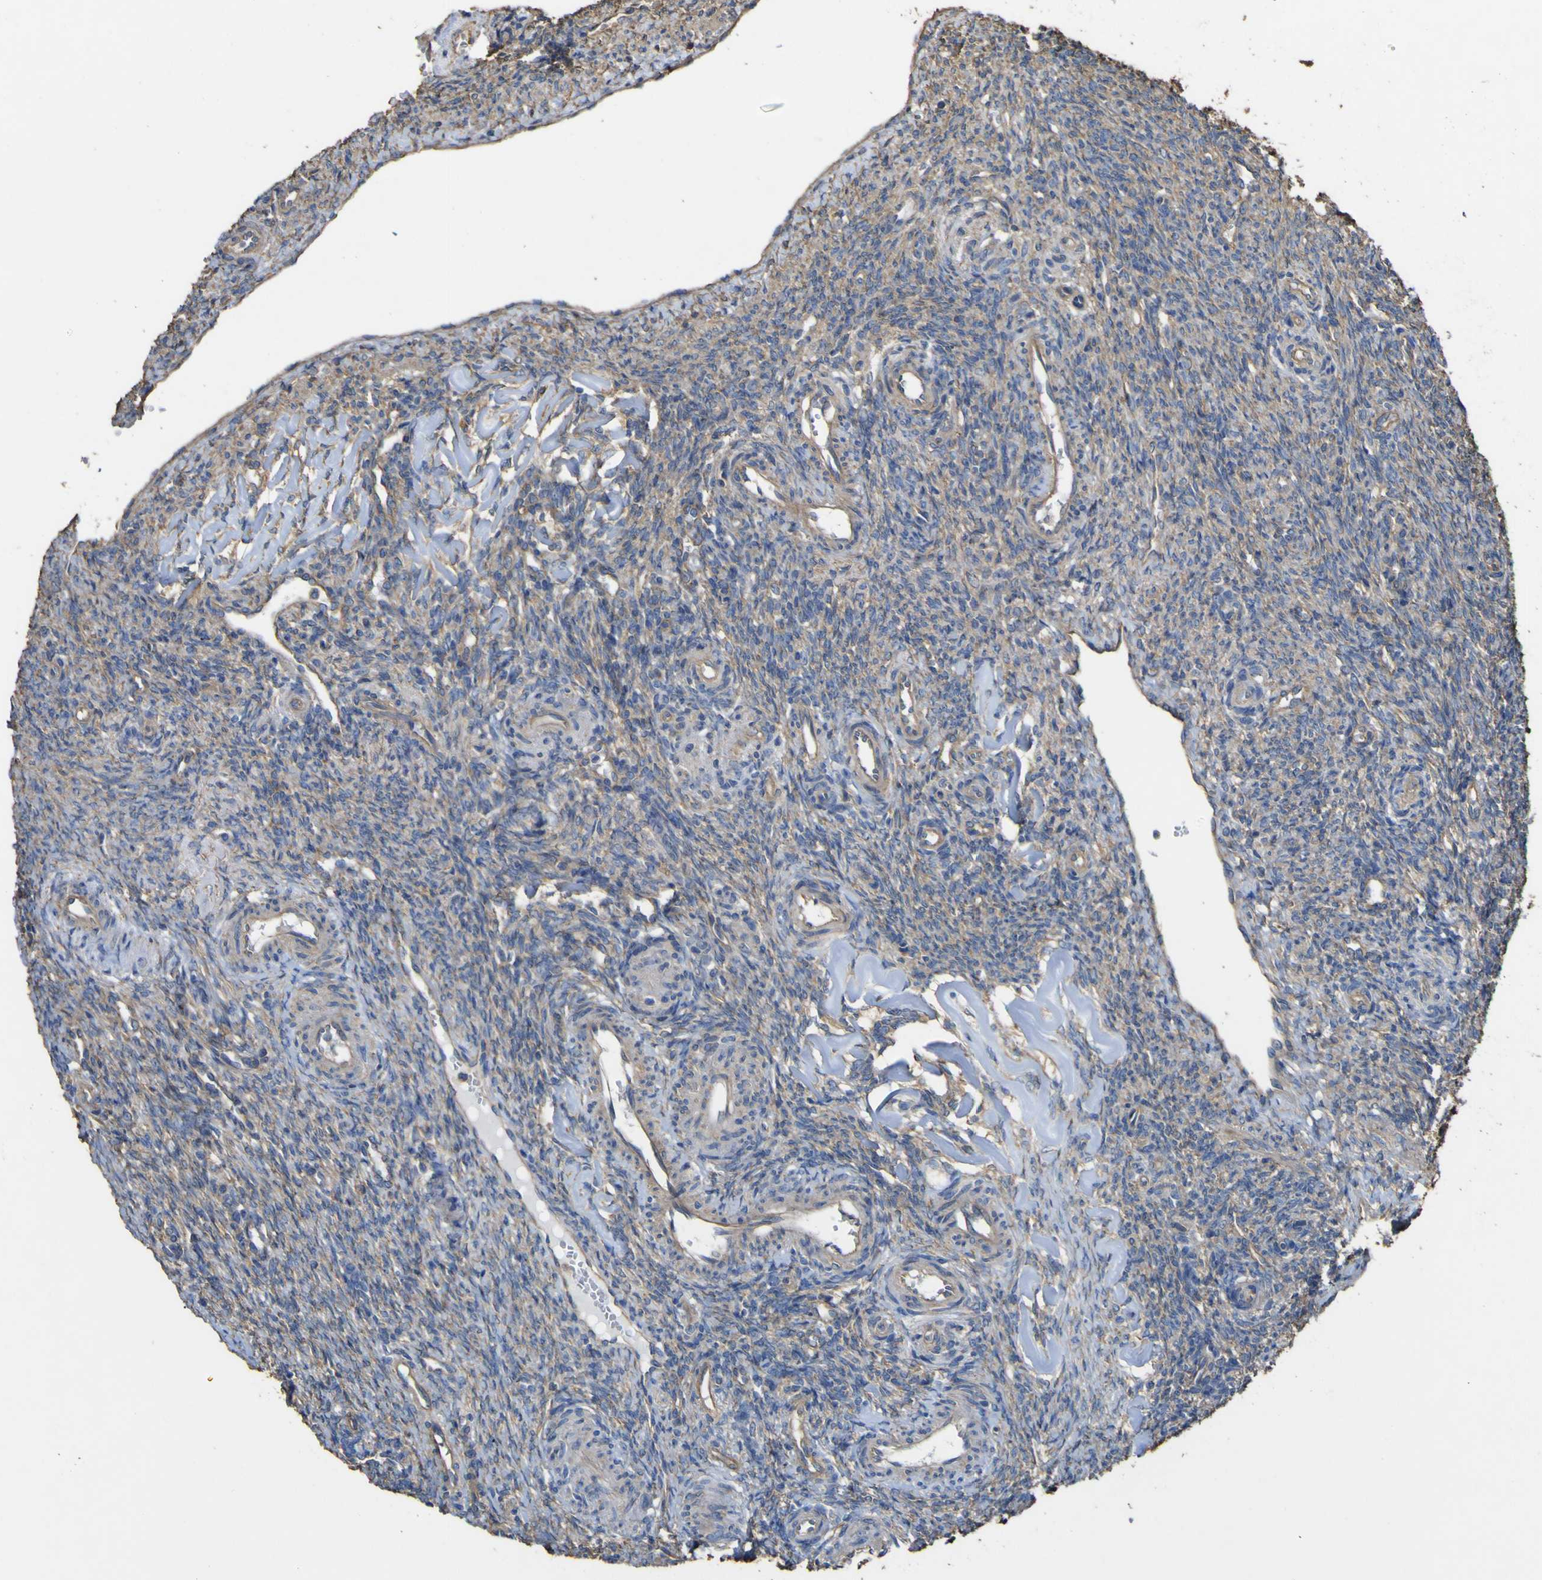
{"staining": {"intensity": "moderate", "quantity": "25%-75%", "location": "cytoplasmic/membranous"}, "tissue": "ovary", "cell_type": "Ovarian stroma cells", "image_type": "normal", "snomed": [{"axis": "morphology", "description": "Normal tissue, NOS"}, {"axis": "topography", "description": "Ovary"}], "caption": "Human ovary stained with a brown dye shows moderate cytoplasmic/membranous positive expression in about 25%-75% of ovarian stroma cells.", "gene": "TNFSF15", "patient": {"sex": "female", "age": 41}}